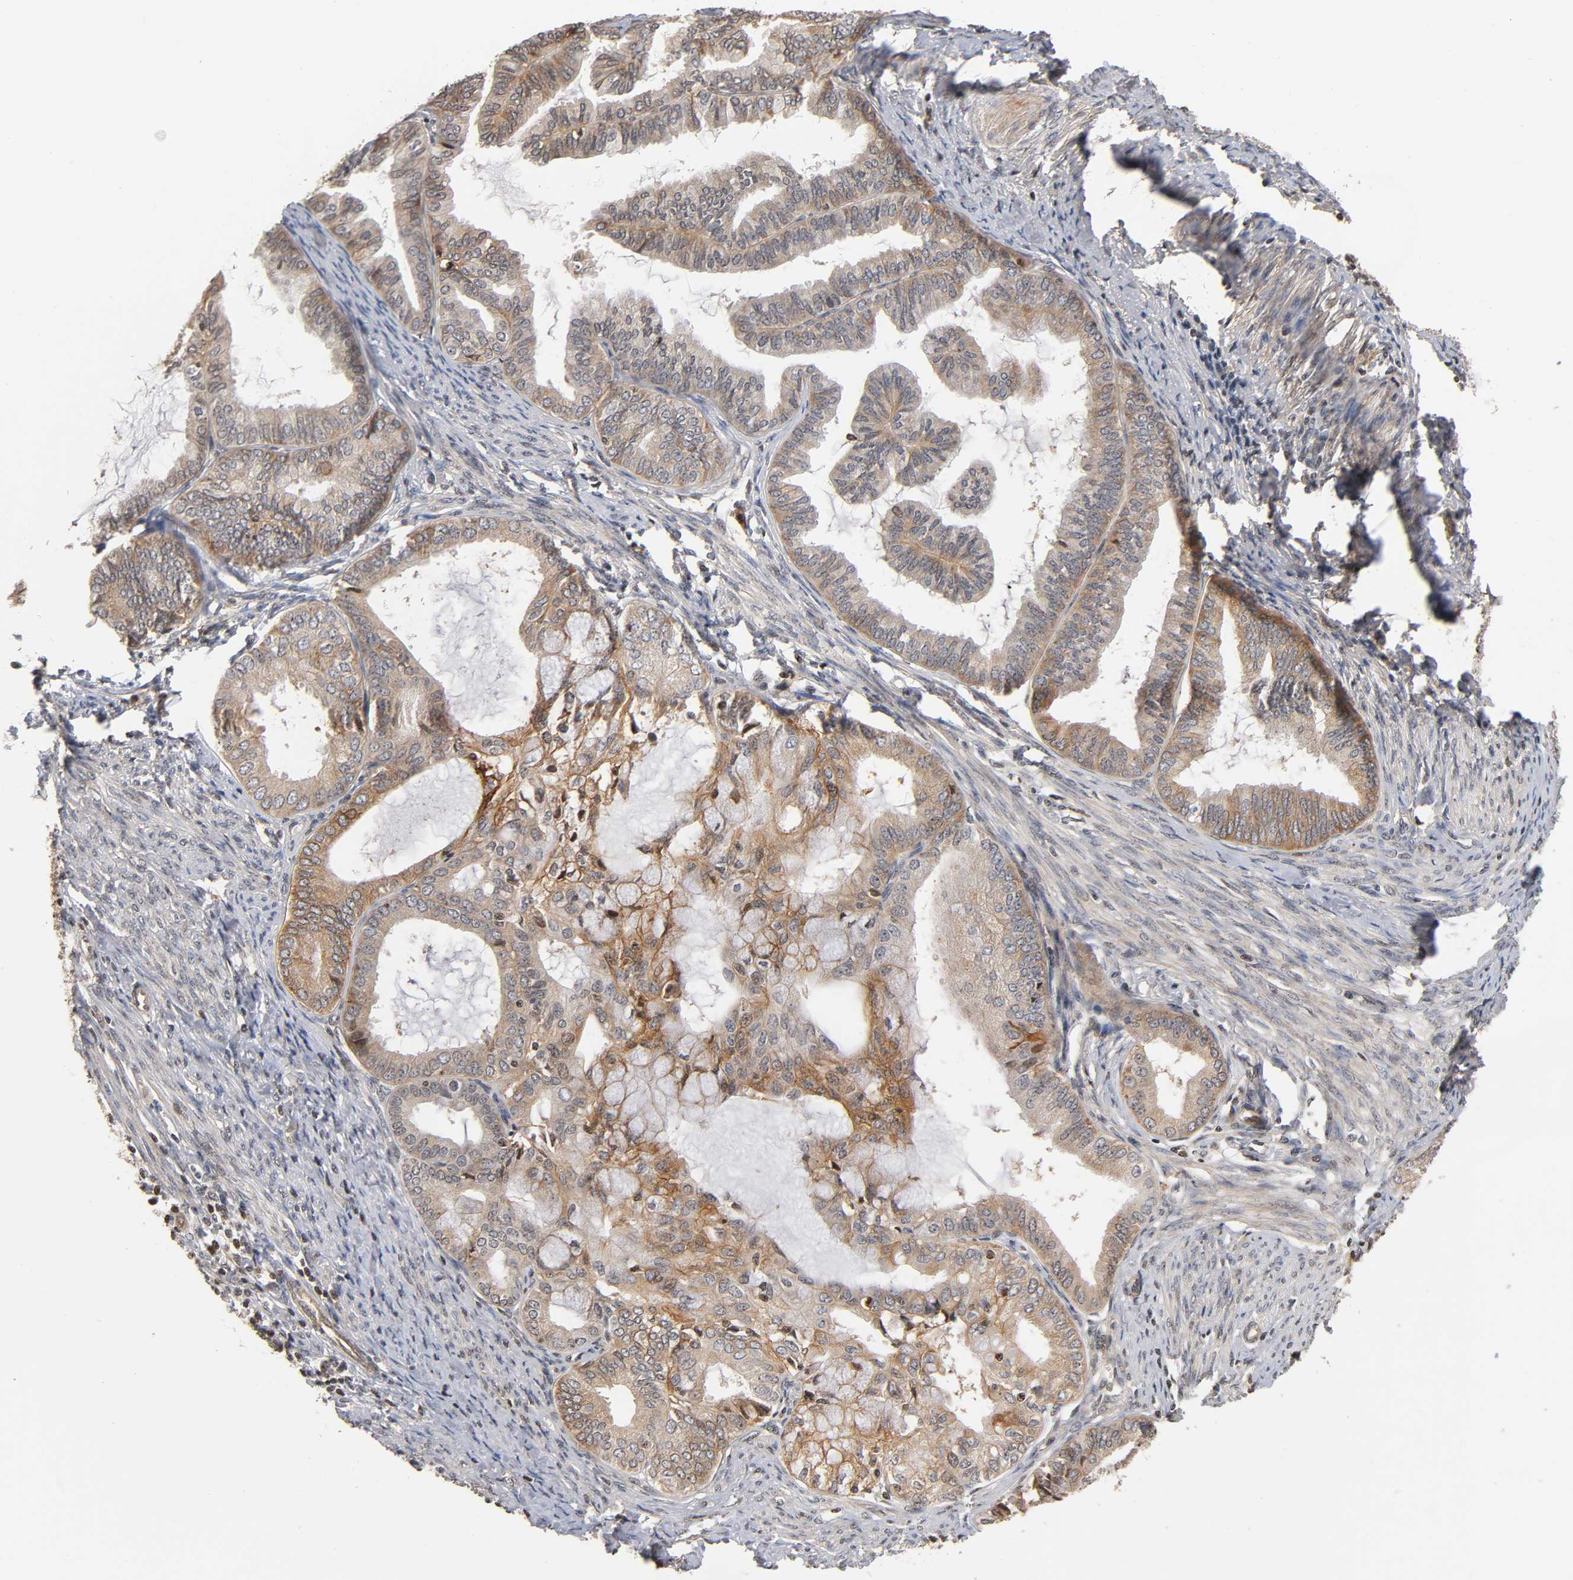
{"staining": {"intensity": "weak", "quantity": ">75%", "location": "cytoplasmic/membranous"}, "tissue": "endometrial cancer", "cell_type": "Tumor cells", "image_type": "cancer", "snomed": [{"axis": "morphology", "description": "Adenocarcinoma, NOS"}, {"axis": "topography", "description": "Endometrium"}], "caption": "A brown stain shows weak cytoplasmic/membranous expression of a protein in human adenocarcinoma (endometrial) tumor cells.", "gene": "ITGAV", "patient": {"sex": "female", "age": 86}}